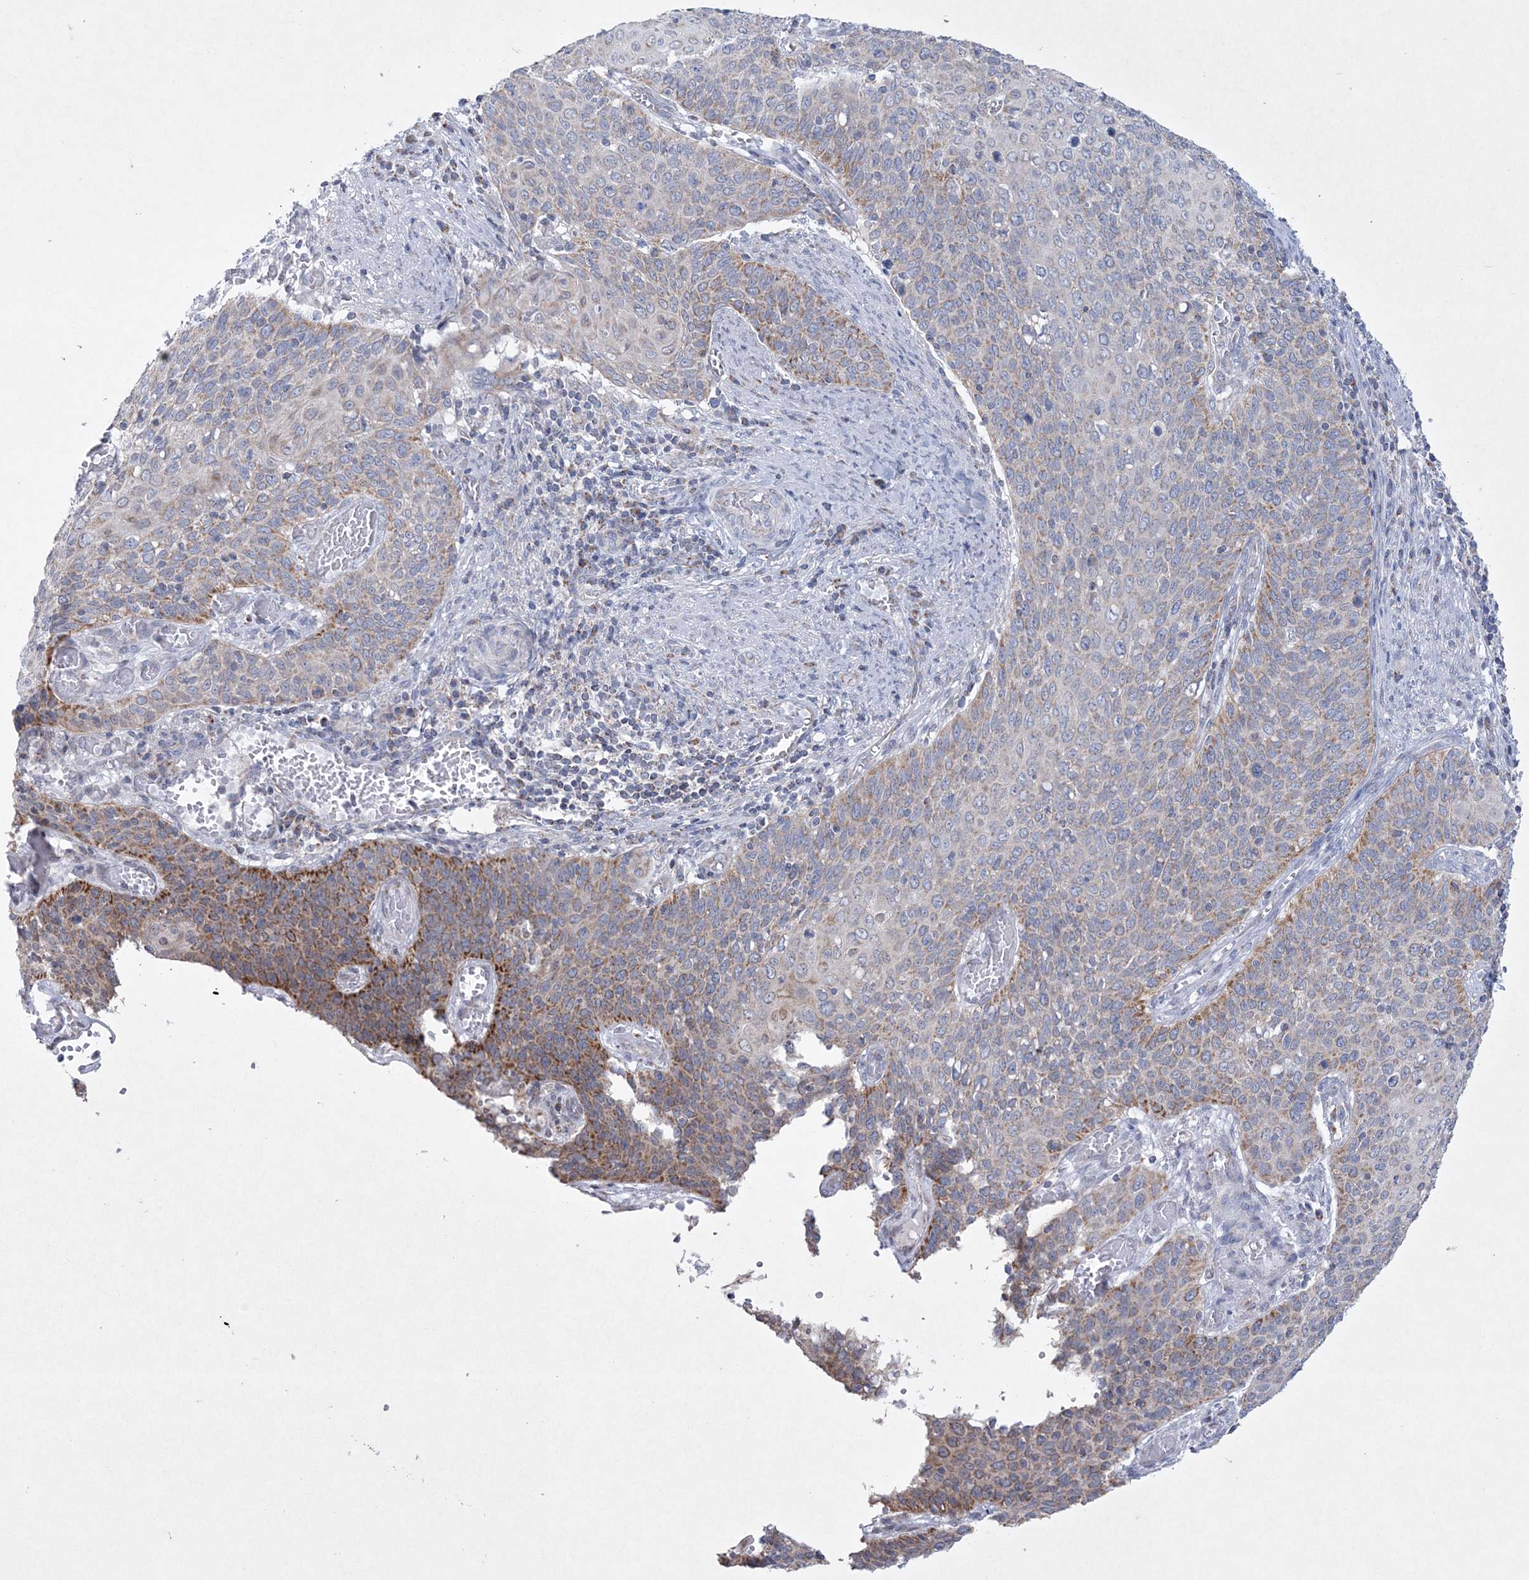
{"staining": {"intensity": "moderate", "quantity": "<25%", "location": "cytoplasmic/membranous"}, "tissue": "cervical cancer", "cell_type": "Tumor cells", "image_type": "cancer", "snomed": [{"axis": "morphology", "description": "Squamous cell carcinoma, NOS"}, {"axis": "topography", "description": "Cervix"}], "caption": "The immunohistochemical stain labels moderate cytoplasmic/membranous staining in tumor cells of cervical squamous cell carcinoma tissue. The staining is performed using DAB brown chromogen to label protein expression. The nuclei are counter-stained blue using hematoxylin.", "gene": "CES4A", "patient": {"sex": "female", "age": 39}}